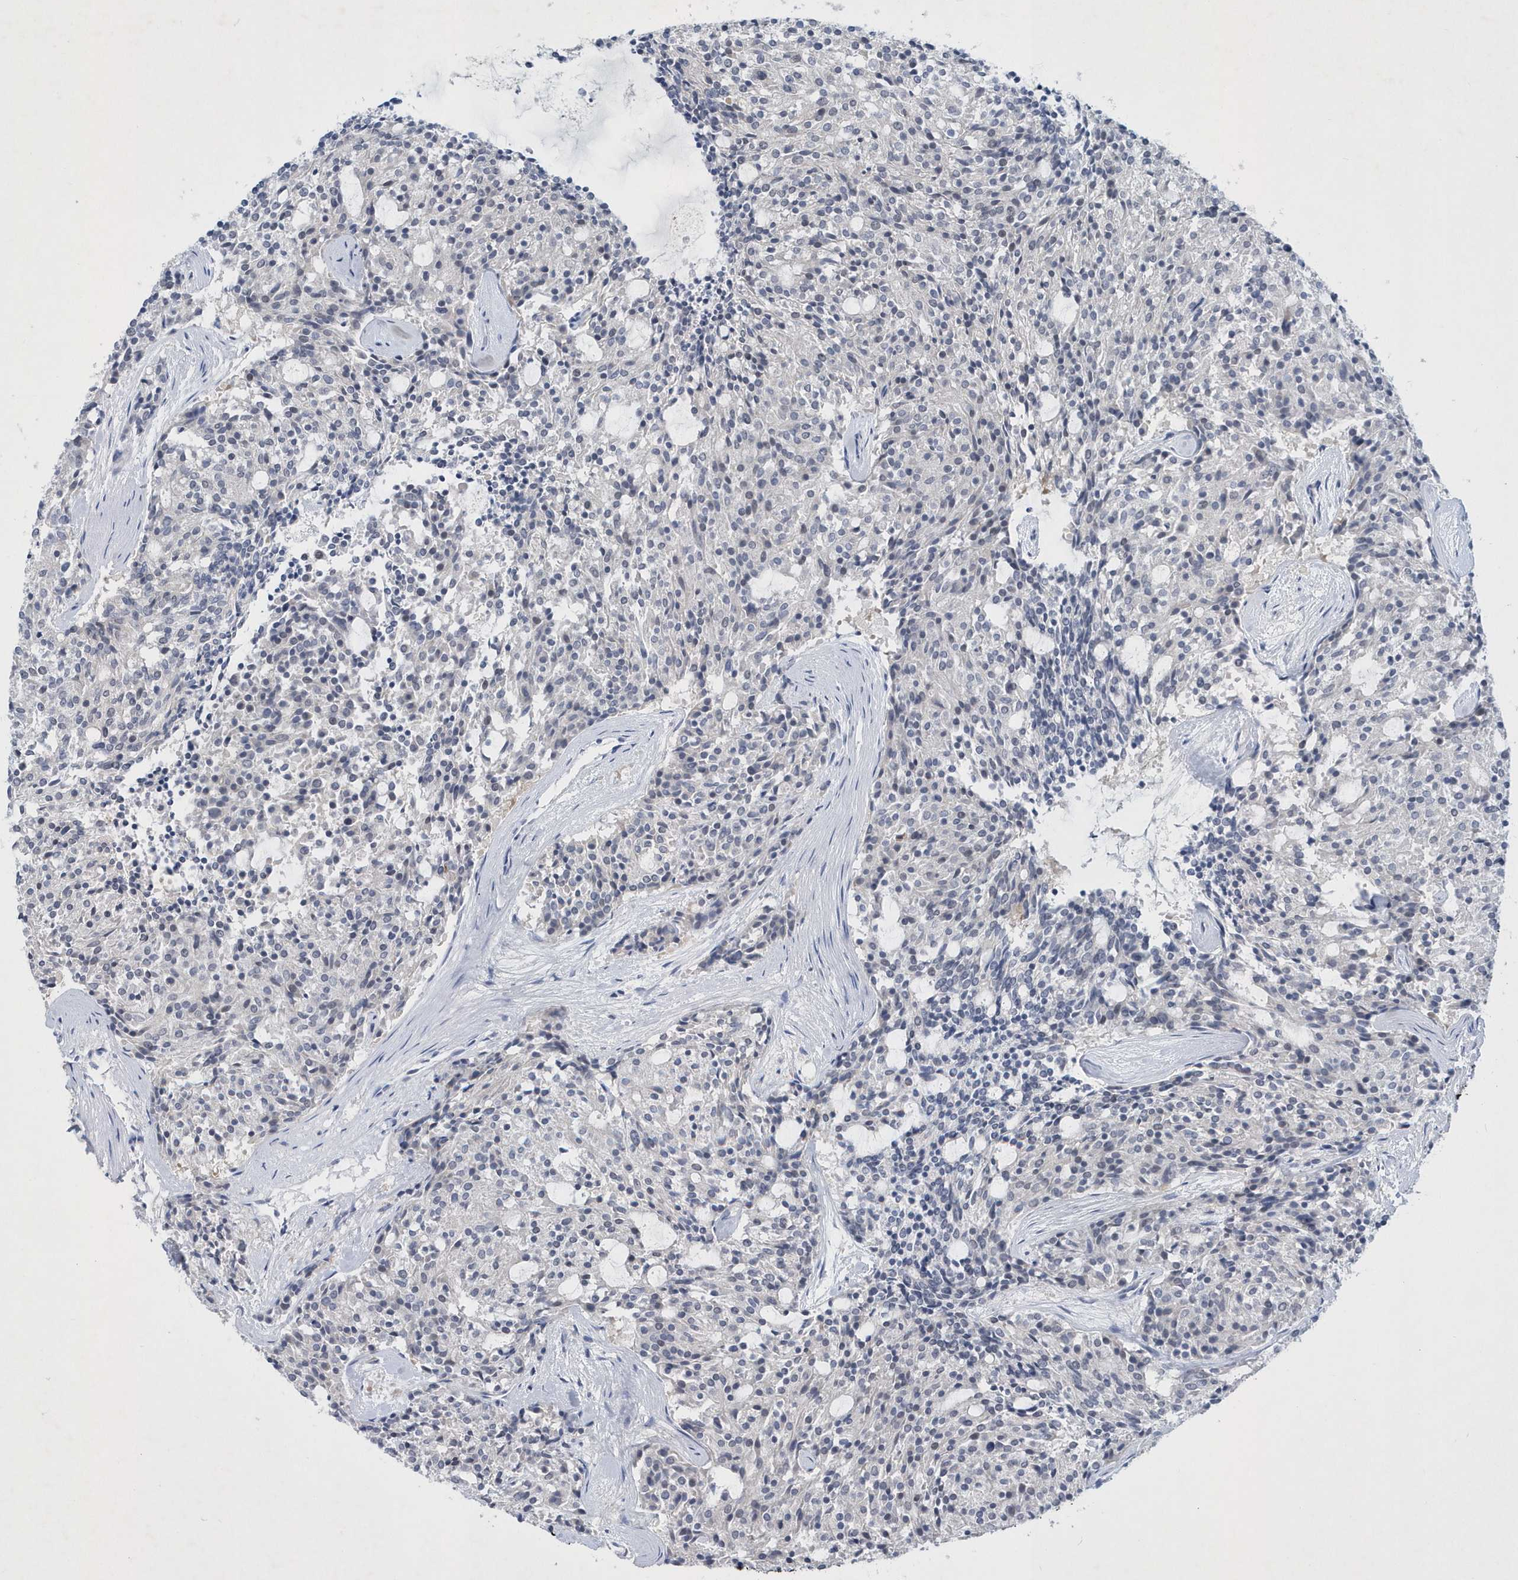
{"staining": {"intensity": "negative", "quantity": "none", "location": "none"}, "tissue": "carcinoid", "cell_type": "Tumor cells", "image_type": "cancer", "snomed": [{"axis": "morphology", "description": "Carcinoid, malignant, NOS"}, {"axis": "topography", "description": "Pancreas"}], "caption": "This histopathology image is of carcinoid (malignant) stained with immunohistochemistry to label a protein in brown with the nuclei are counter-stained blue. There is no positivity in tumor cells.", "gene": "SRGAP3", "patient": {"sex": "female", "age": 54}}